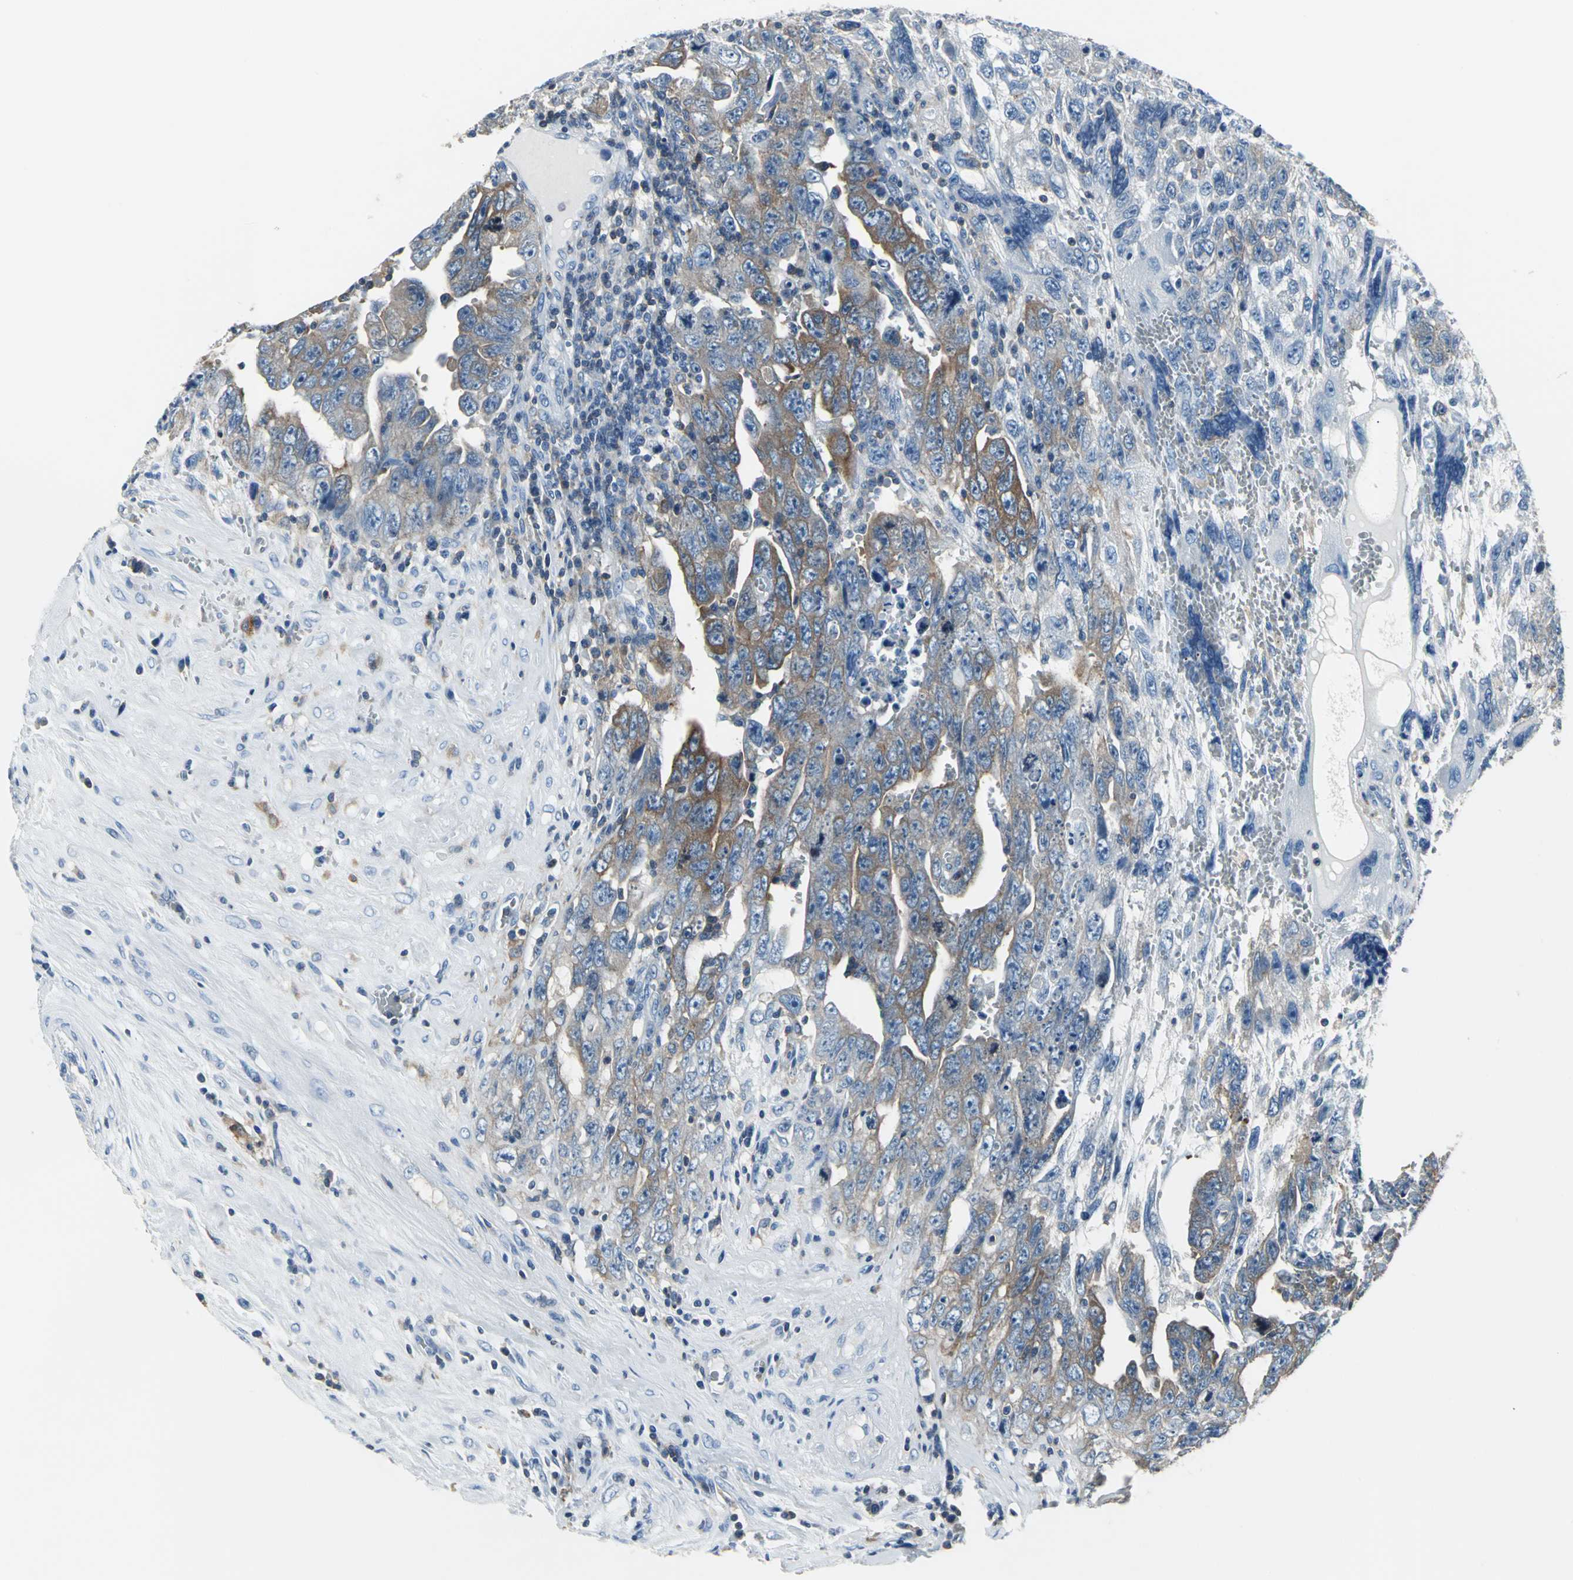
{"staining": {"intensity": "moderate", "quantity": ">75%", "location": "cytoplasmic/membranous"}, "tissue": "testis cancer", "cell_type": "Tumor cells", "image_type": "cancer", "snomed": [{"axis": "morphology", "description": "Carcinoma, Embryonal, NOS"}, {"axis": "topography", "description": "Testis"}], "caption": "This image exhibits embryonal carcinoma (testis) stained with immunohistochemistry (IHC) to label a protein in brown. The cytoplasmic/membranous of tumor cells show moderate positivity for the protein. Nuclei are counter-stained blue.", "gene": "IQGAP2", "patient": {"sex": "male", "age": 28}}